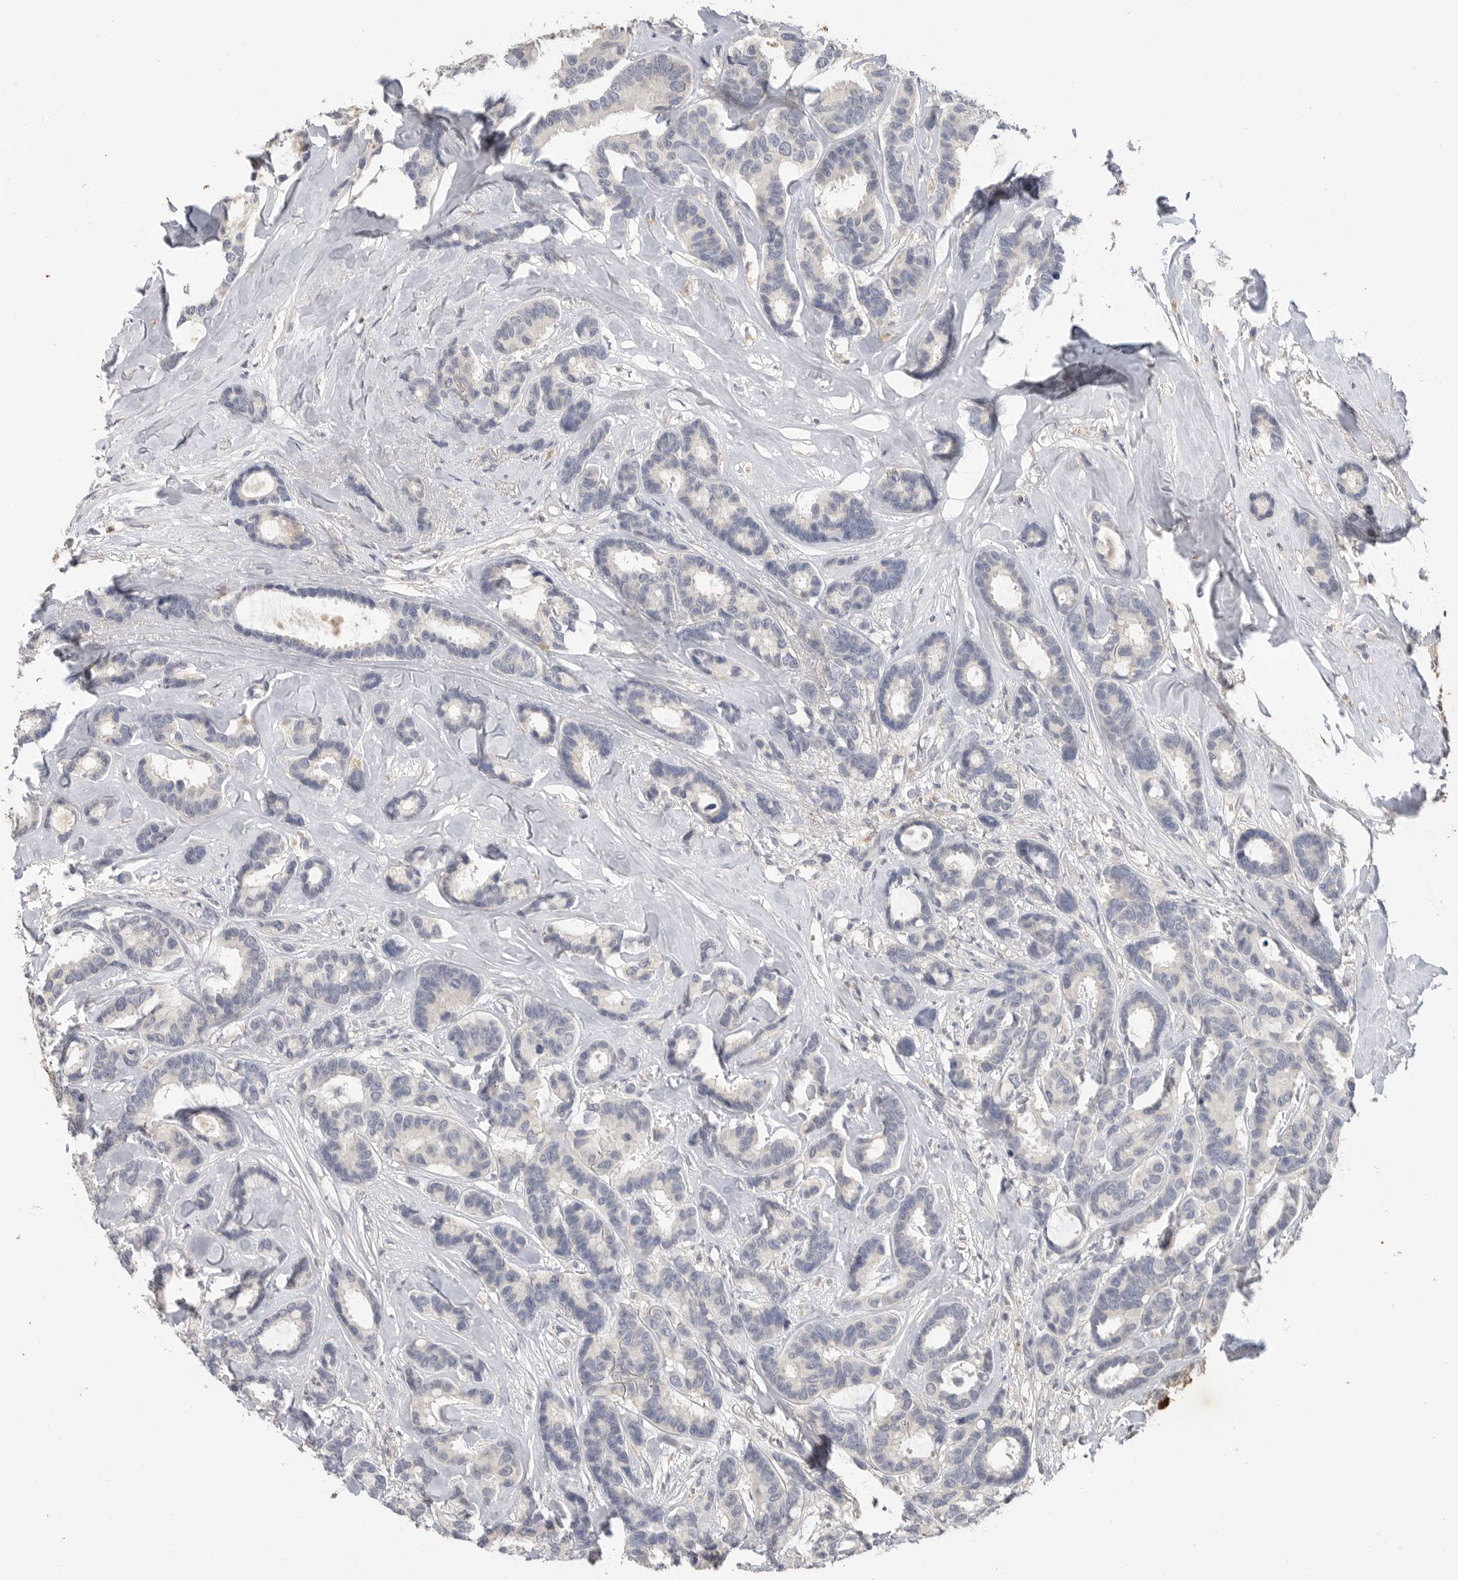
{"staining": {"intensity": "negative", "quantity": "none", "location": "none"}, "tissue": "breast cancer", "cell_type": "Tumor cells", "image_type": "cancer", "snomed": [{"axis": "morphology", "description": "Duct carcinoma"}, {"axis": "topography", "description": "Breast"}], "caption": "Immunohistochemistry (IHC) of human breast cancer exhibits no positivity in tumor cells.", "gene": "LTBR", "patient": {"sex": "female", "age": 87}}